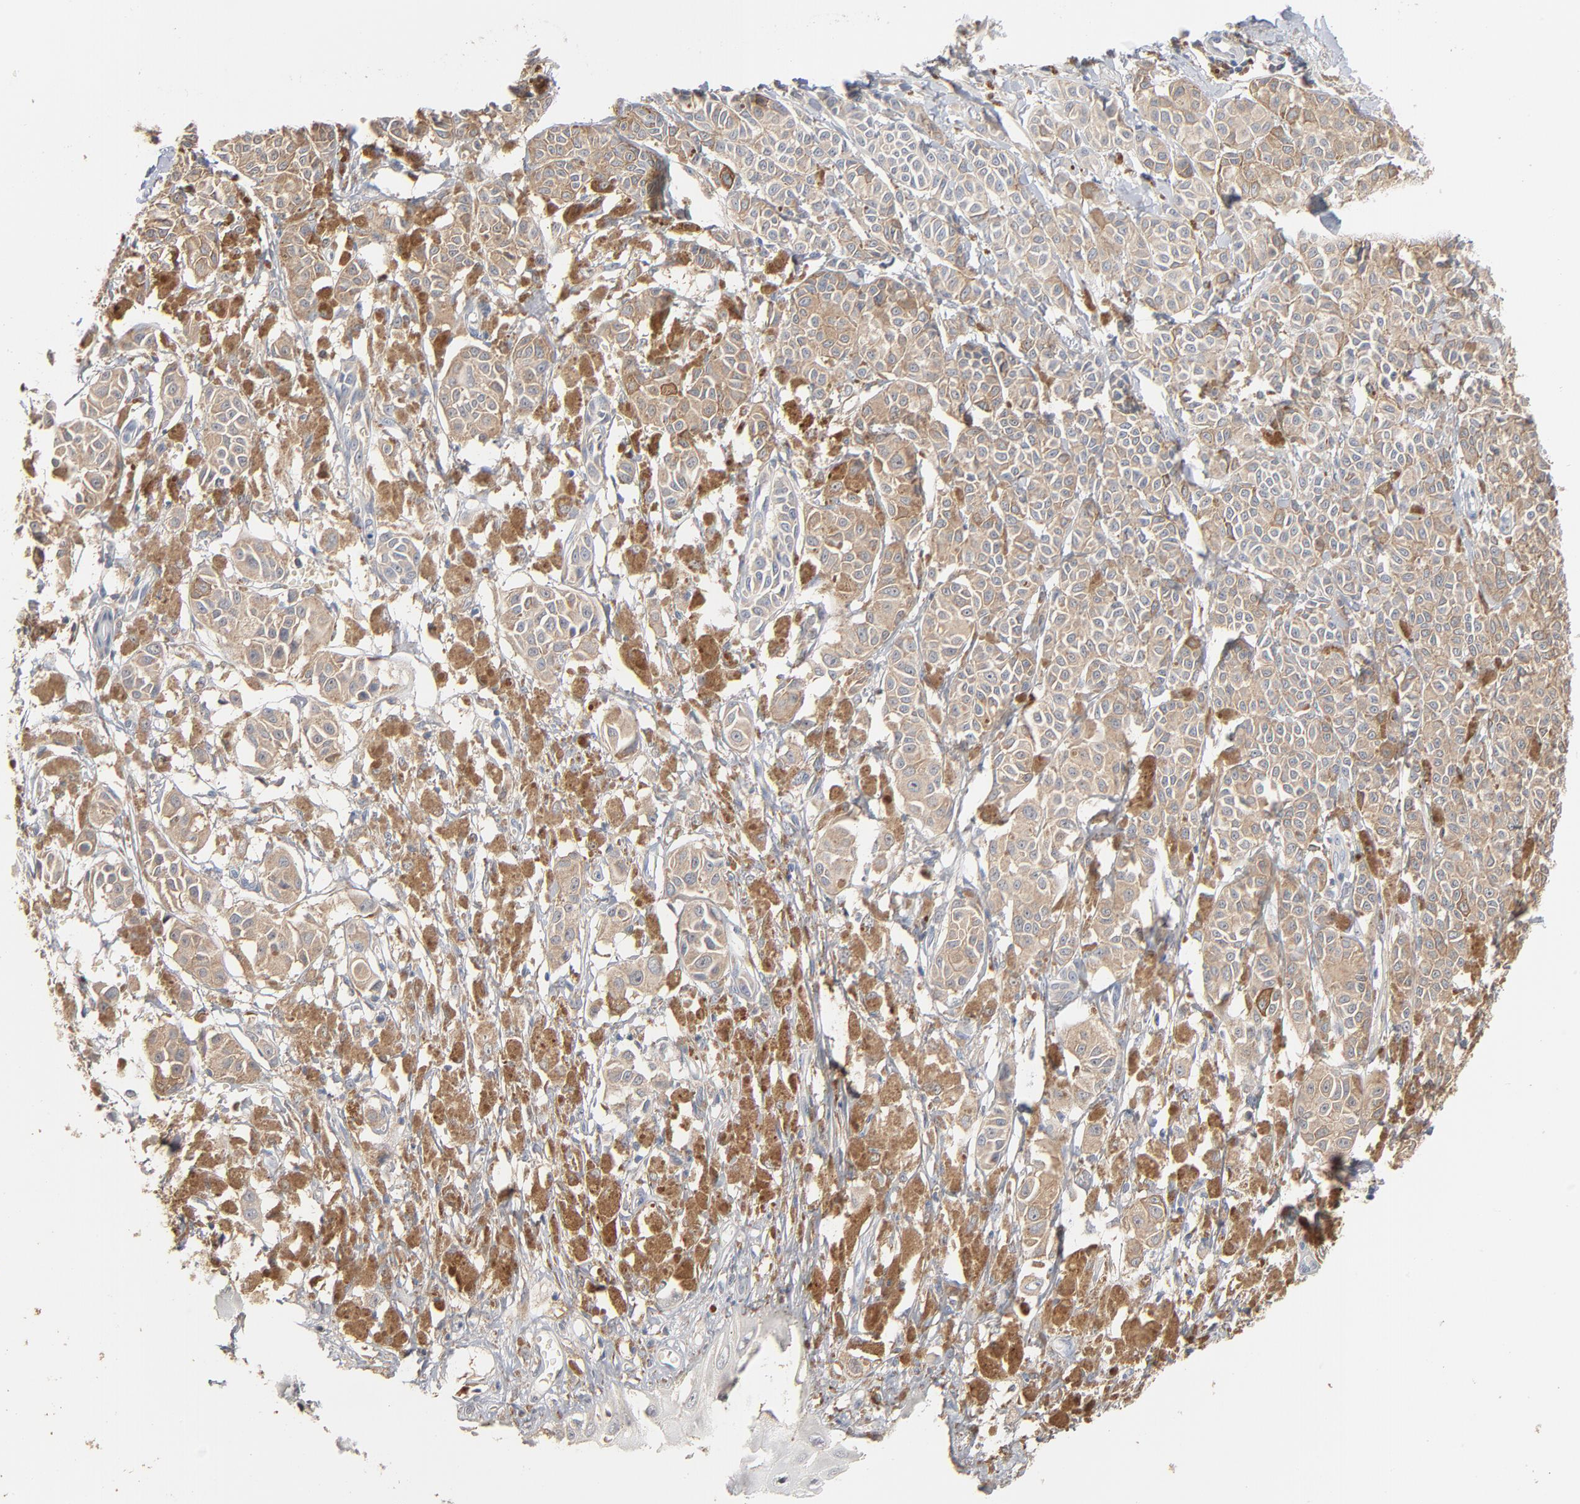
{"staining": {"intensity": "weak", "quantity": ">75%", "location": "cytoplasmic/membranous"}, "tissue": "melanoma", "cell_type": "Tumor cells", "image_type": "cancer", "snomed": [{"axis": "morphology", "description": "Malignant melanoma, NOS"}, {"axis": "topography", "description": "Skin"}], "caption": "Human malignant melanoma stained for a protein (brown) displays weak cytoplasmic/membranous positive expression in about >75% of tumor cells.", "gene": "ZDHHC8", "patient": {"sex": "male", "age": 76}}